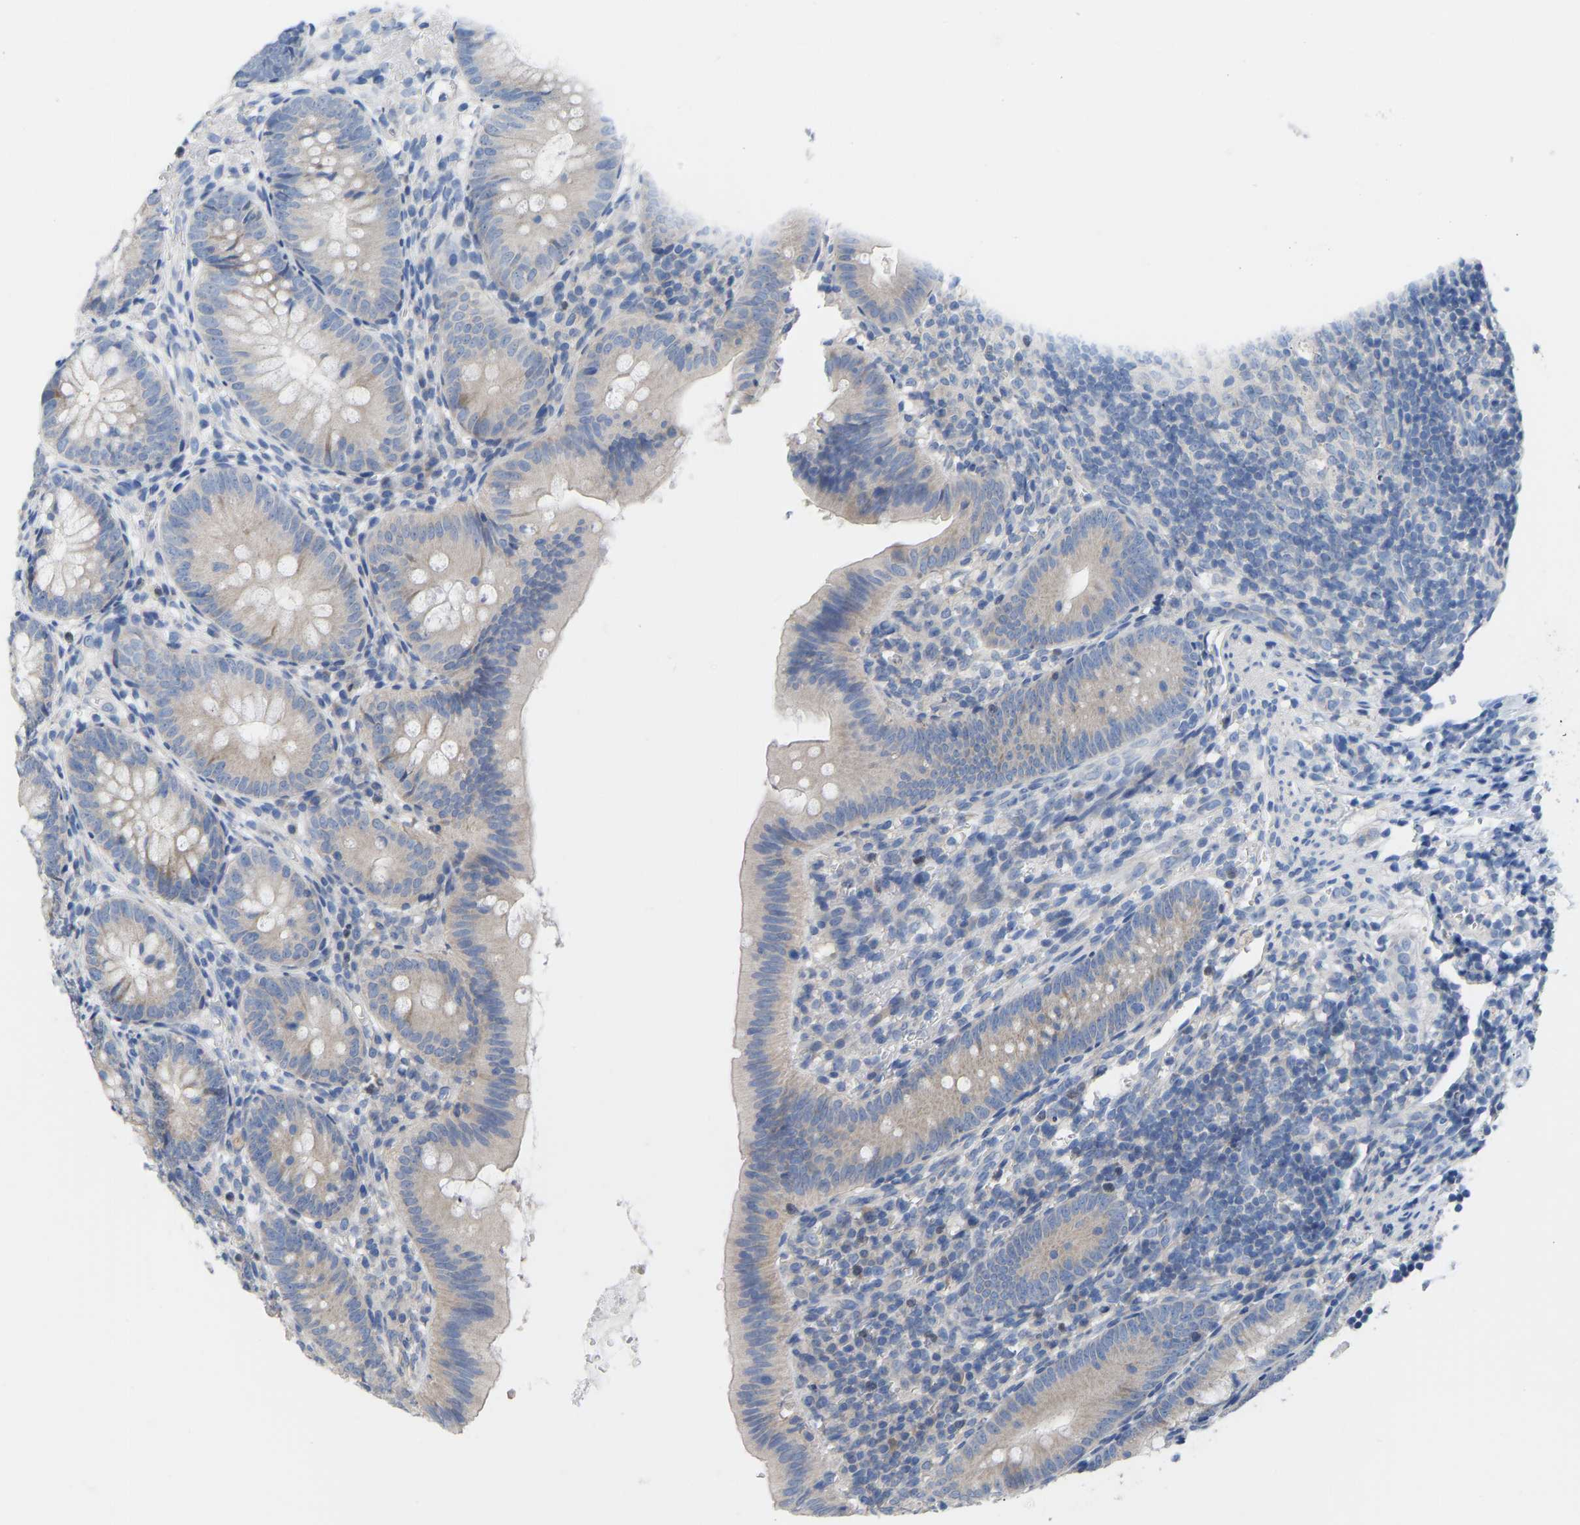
{"staining": {"intensity": "negative", "quantity": "none", "location": "none"}, "tissue": "appendix", "cell_type": "Glandular cells", "image_type": "normal", "snomed": [{"axis": "morphology", "description": "Normal tissue, NOS"}, {"axis": "topography", "description": "Appendix"}], "caption": "High magnification brightfield microscopy of normal appendix stained with DAB (3,3'-diaminobenzidine) (brown) and counterstained with hematoxylin (blue): glandular cells show no significant staining.", "gene": "OLIG2", "patient": {"sex": "male", "age": 1}}